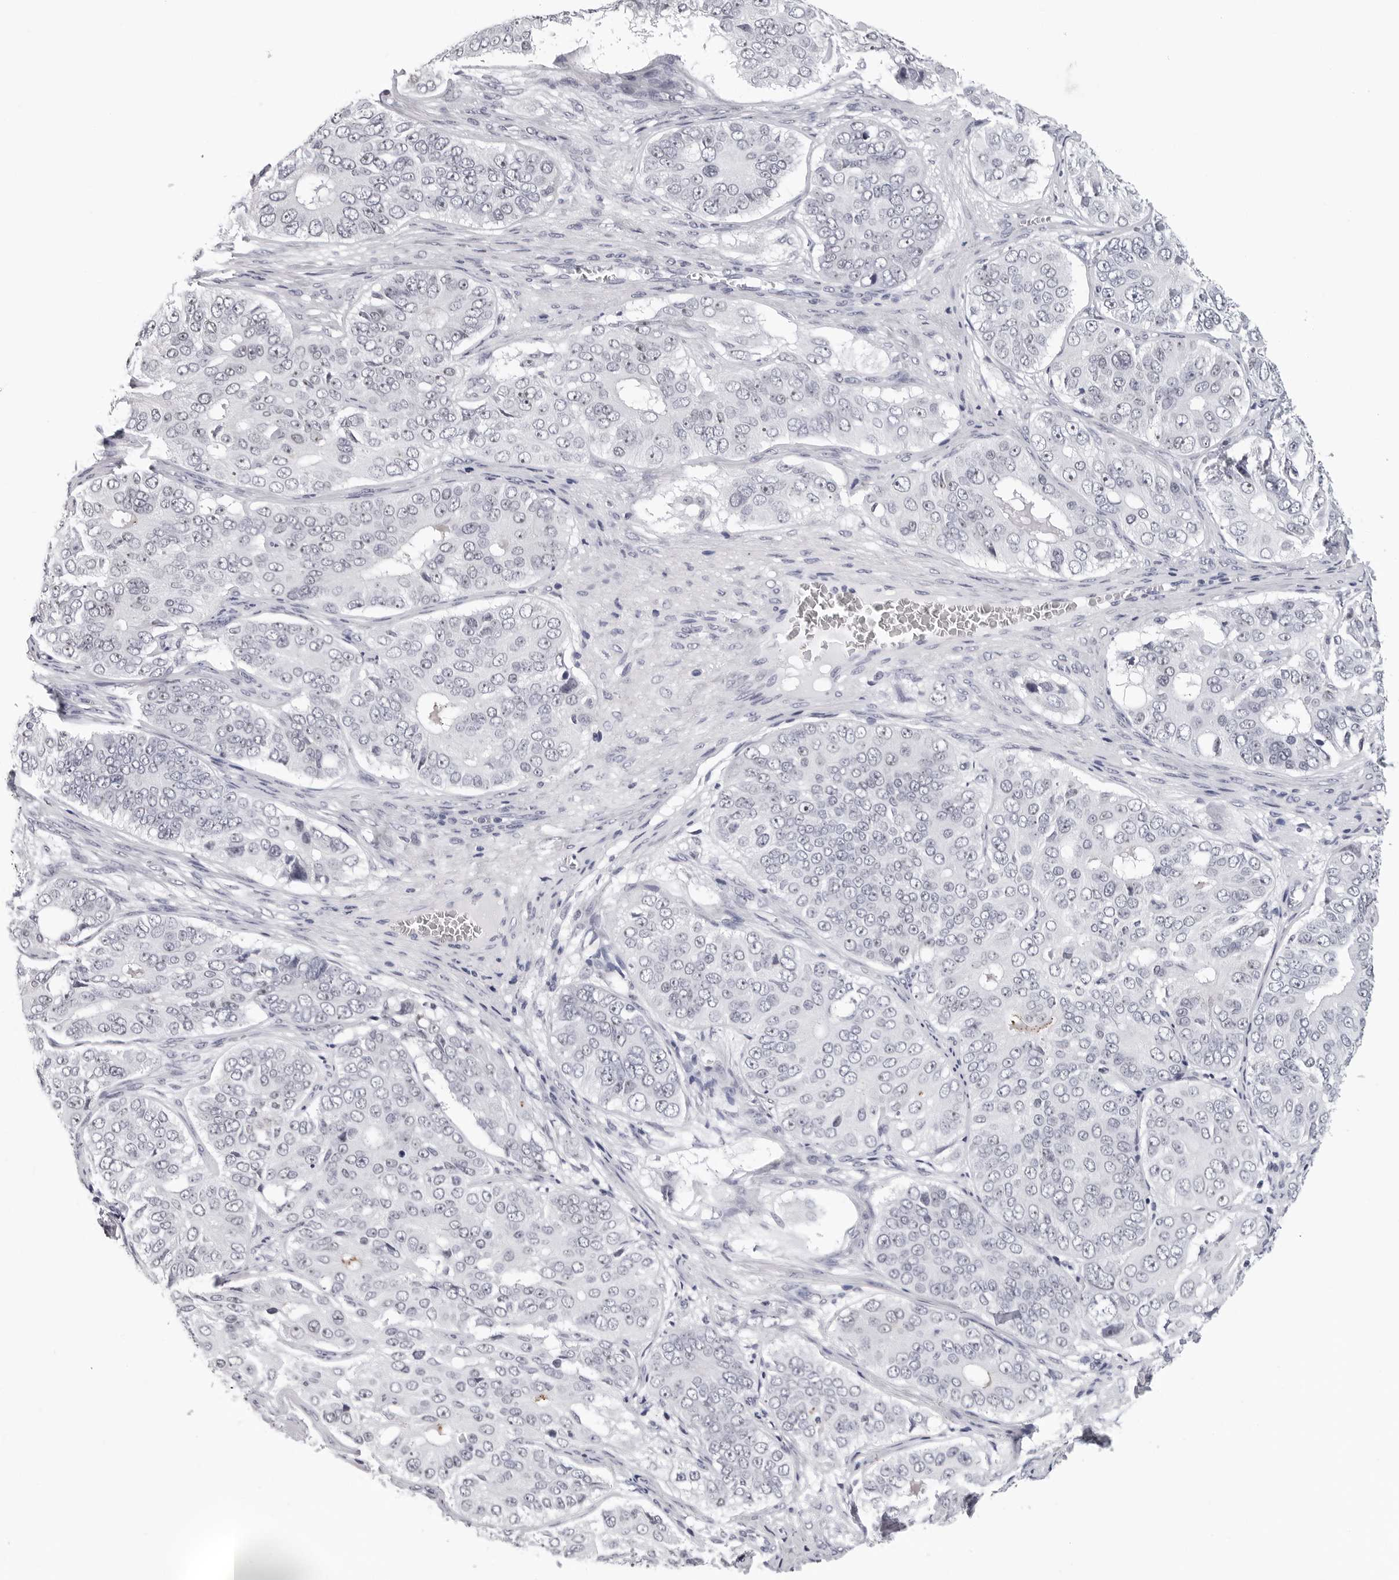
{"staining": {"intensity": "negative", "quantity": "none", "location": "none"}, "tissue": "ovarian cancer", "cell_type": "Tumor cells", "image_type": "cancer", "snomed": [{"axis": "morphology", "description": "Carcinoma, endometroid"}, {"axis": "topography", "description": "Ovary"}], "caption": "Tumor cells are negative for brown protein staining in ovarian cancer (endometroid carcinoma).", "gene": "GNL2", "patient": {"sex": "female", "age": 51}}